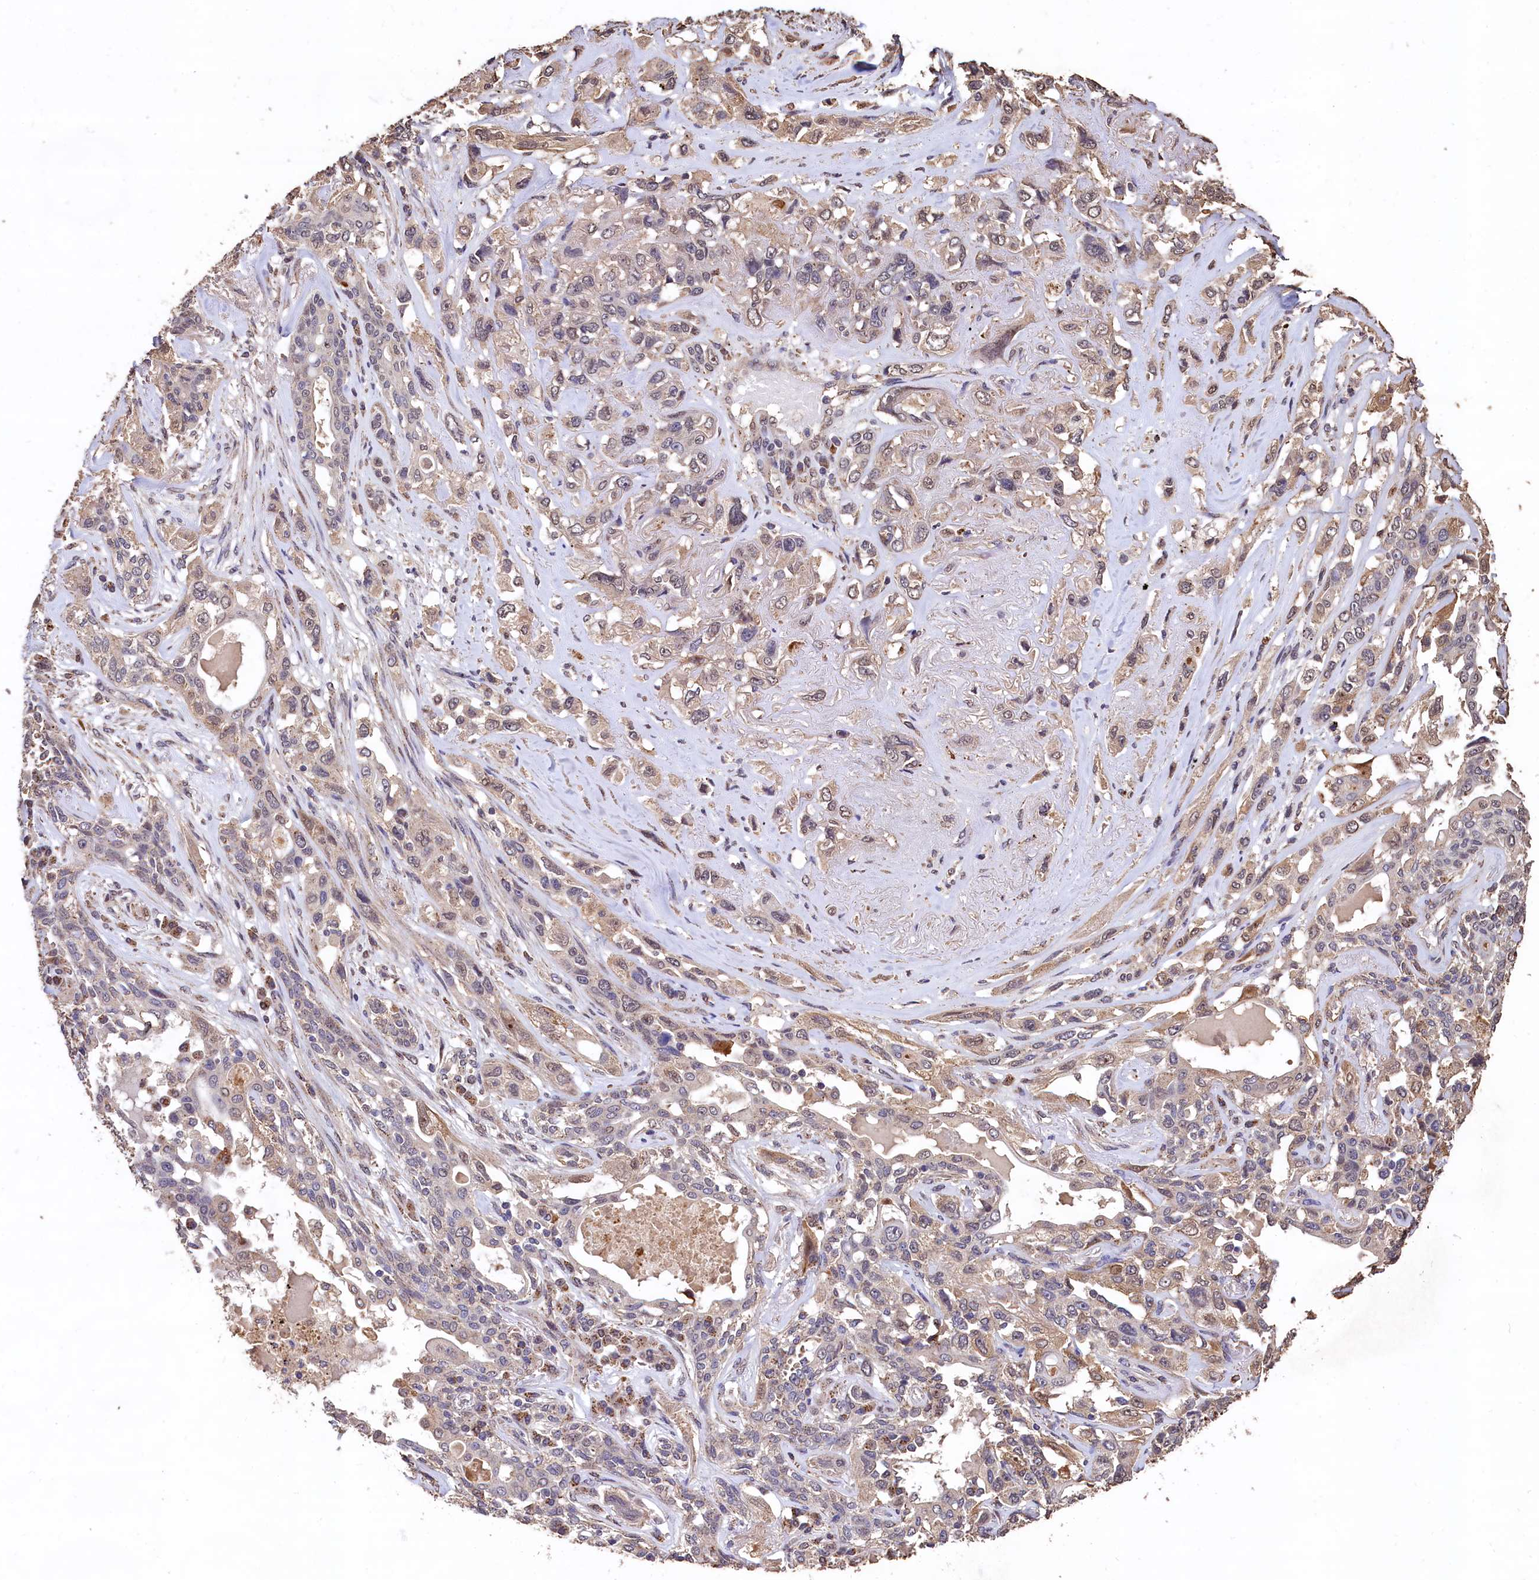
{"staining": {"intensity": "weak", "quantity": "<25%", "location": "cytoplasmic/membranous"}, "tissue": "lung cancer", "cell_type": "Tumor cells", "image_type": "cancer", "snomed": [{"axis": "morphology", "description": "Squamous cell carcinoma, NOS"}, {"axis": "topography", "description": "Lung"}], "caption": "This is an immunohistochemistry histopathology image of human squamous cell carcinoma (lung). There is no expression in tumor cells.", "gene": "LSM4", "patient": {"sex": "female", "age": 70}}